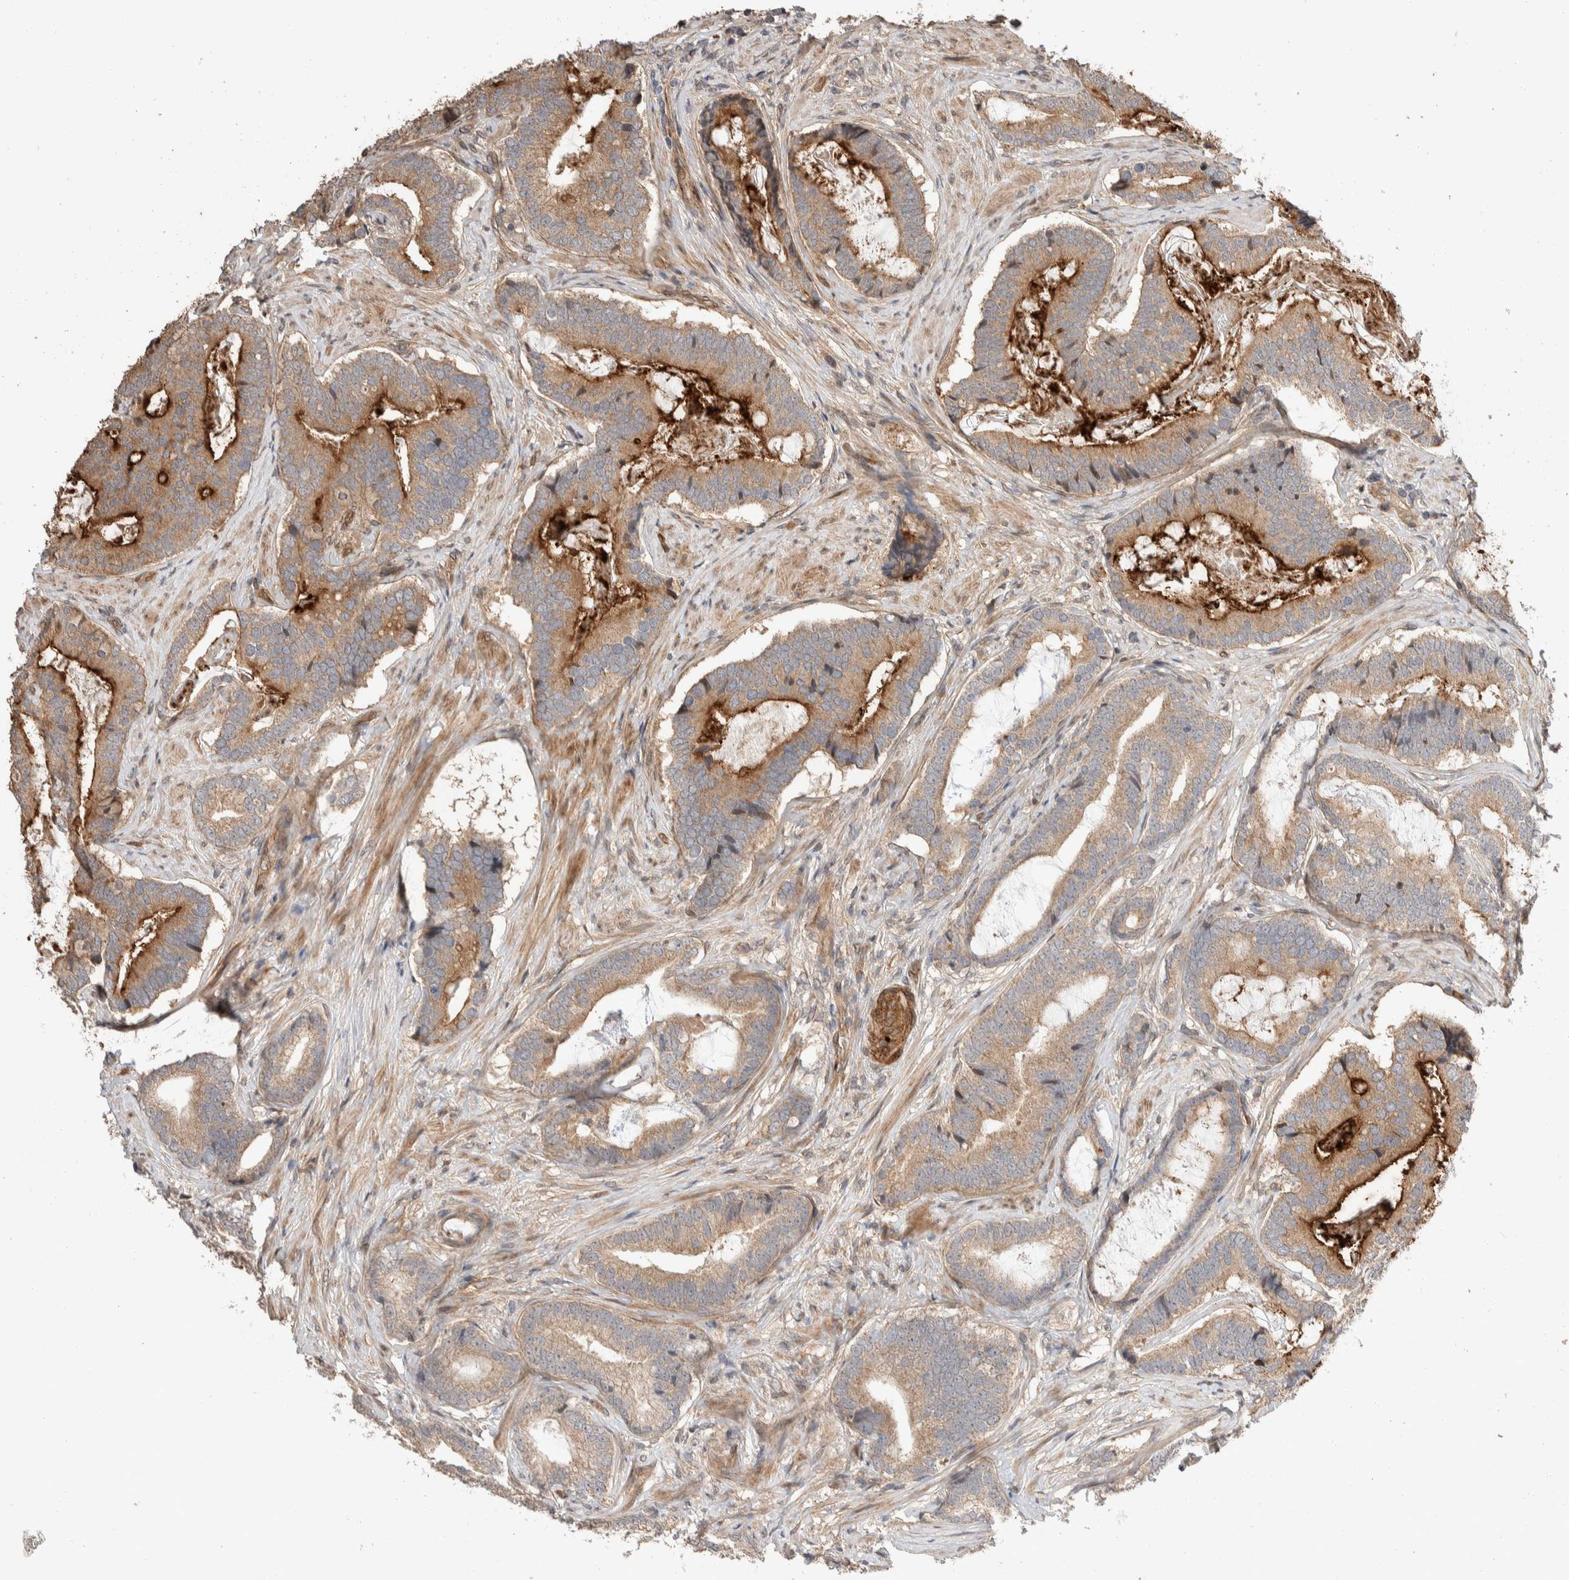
{"staining": {"intensity": "moderate", "quantity": ">75%", "location": "cytoplasmic/membranous"}, "tissue": "prostate cancer", "cell_type": "Tumor cells", "image_type": "cancer", "snomed": [{"axis": "morphology", "description": "Adenocarcinoma, High grade"}, {"axis": "topography", "description": "Prostate"}], "caption": "Protein staining by immunohistochemistry (IHC) demonstrates moderate cytoplasmic/membranous expression in approximately >75% of tumor cells in prostate adenocarcinoma (high-grade). (DAB (3,3'-diaminobenzidine) = brown stain, brightfield microscopy at high magnification).", "gene": "ERC1", "patient": {"sex": "male", "age": 55}}